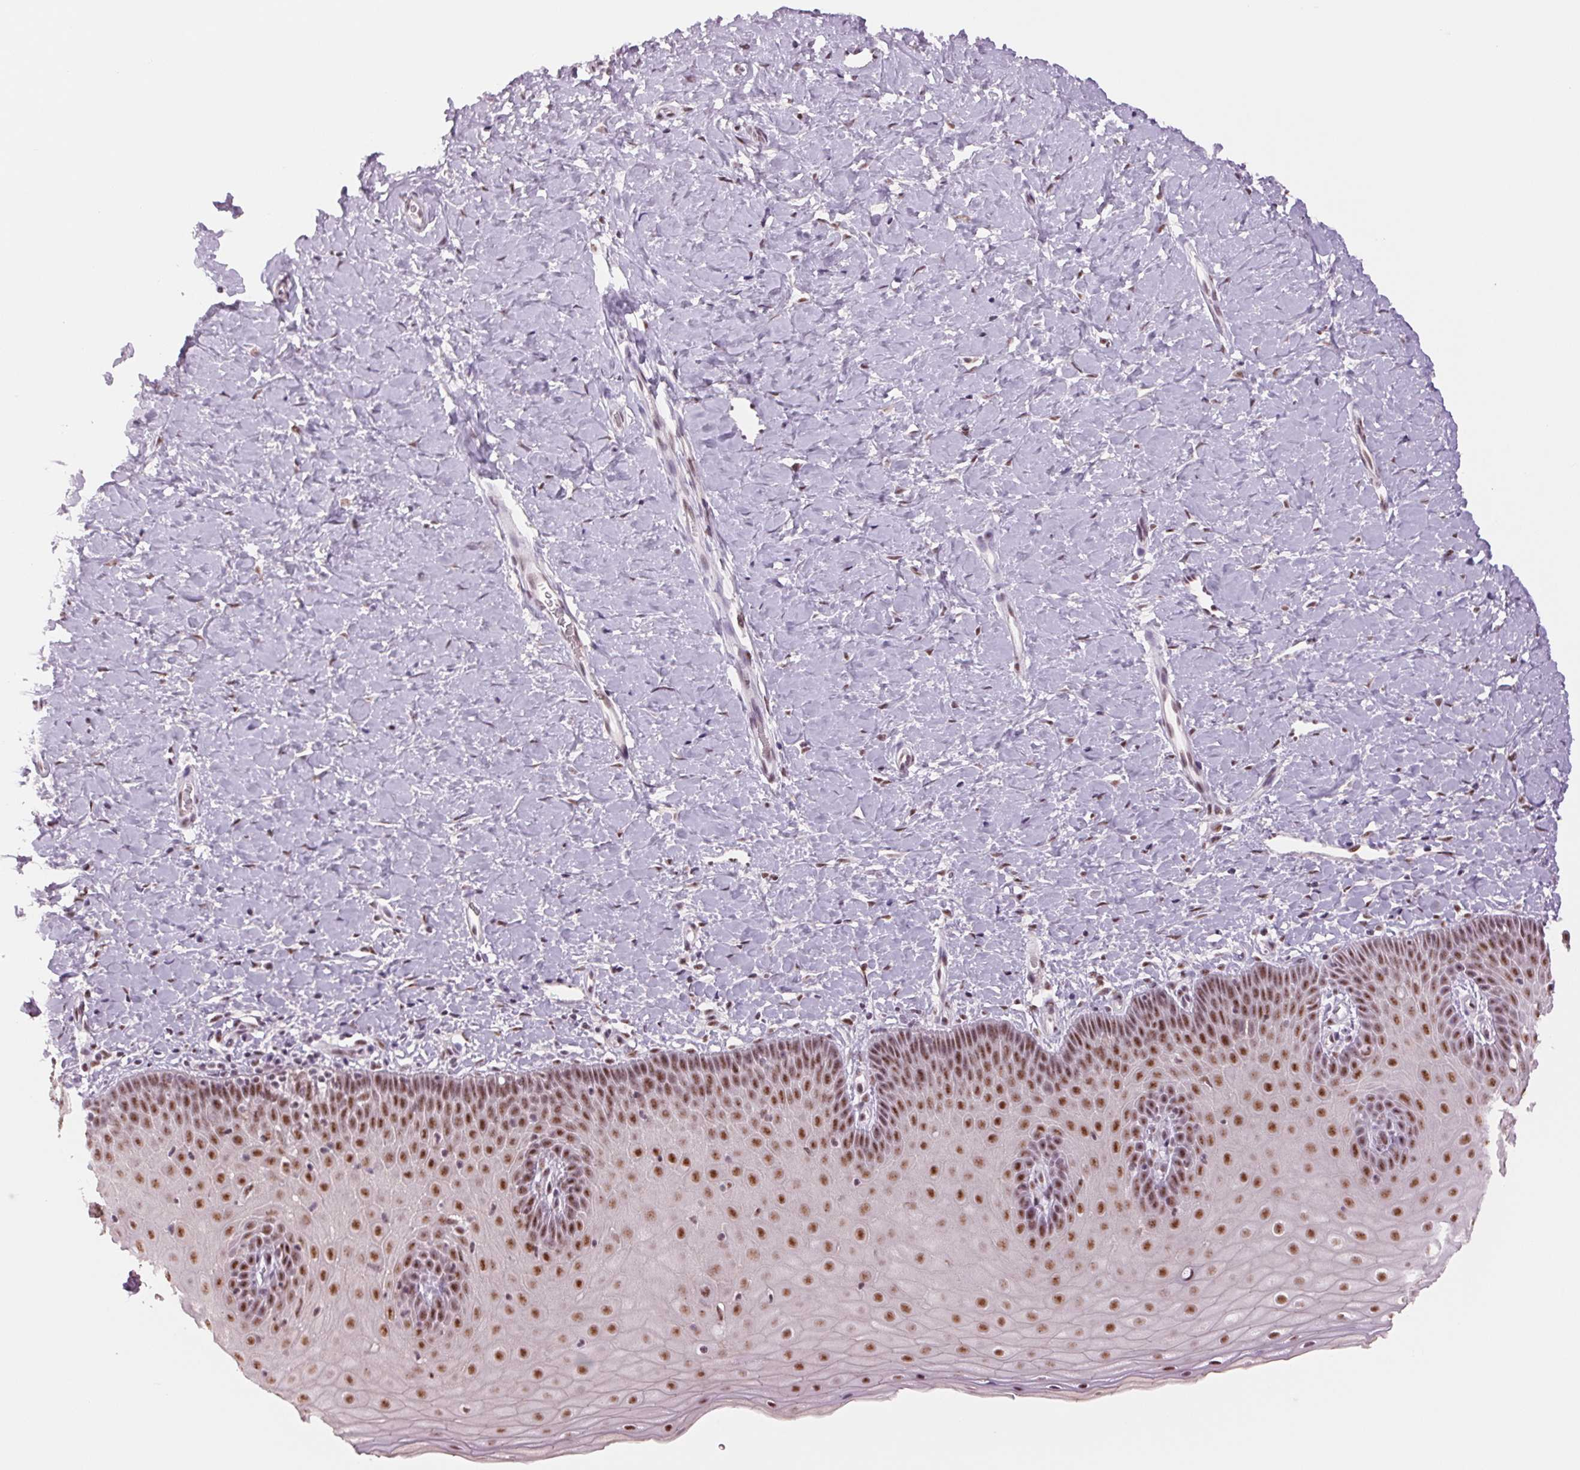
{"staining": {"intensity": "strong", "quantity": ">75%", "location": "nuclear"}, "tissue": "cervix", "cell_type": "Glandular cells", "image_type": "normal", "snomed": [{"axis": "morphology", "description": "Normal tissue, NOS"}, {"axis": "topography", "description": "Cervix"}], "caption": "Protein staining reveals strong nuclear expression in approximately >75% of glandular cells in normal cervix.", "gene": "ZC3H14", "patient": {"sex": "female", "age": 37}}